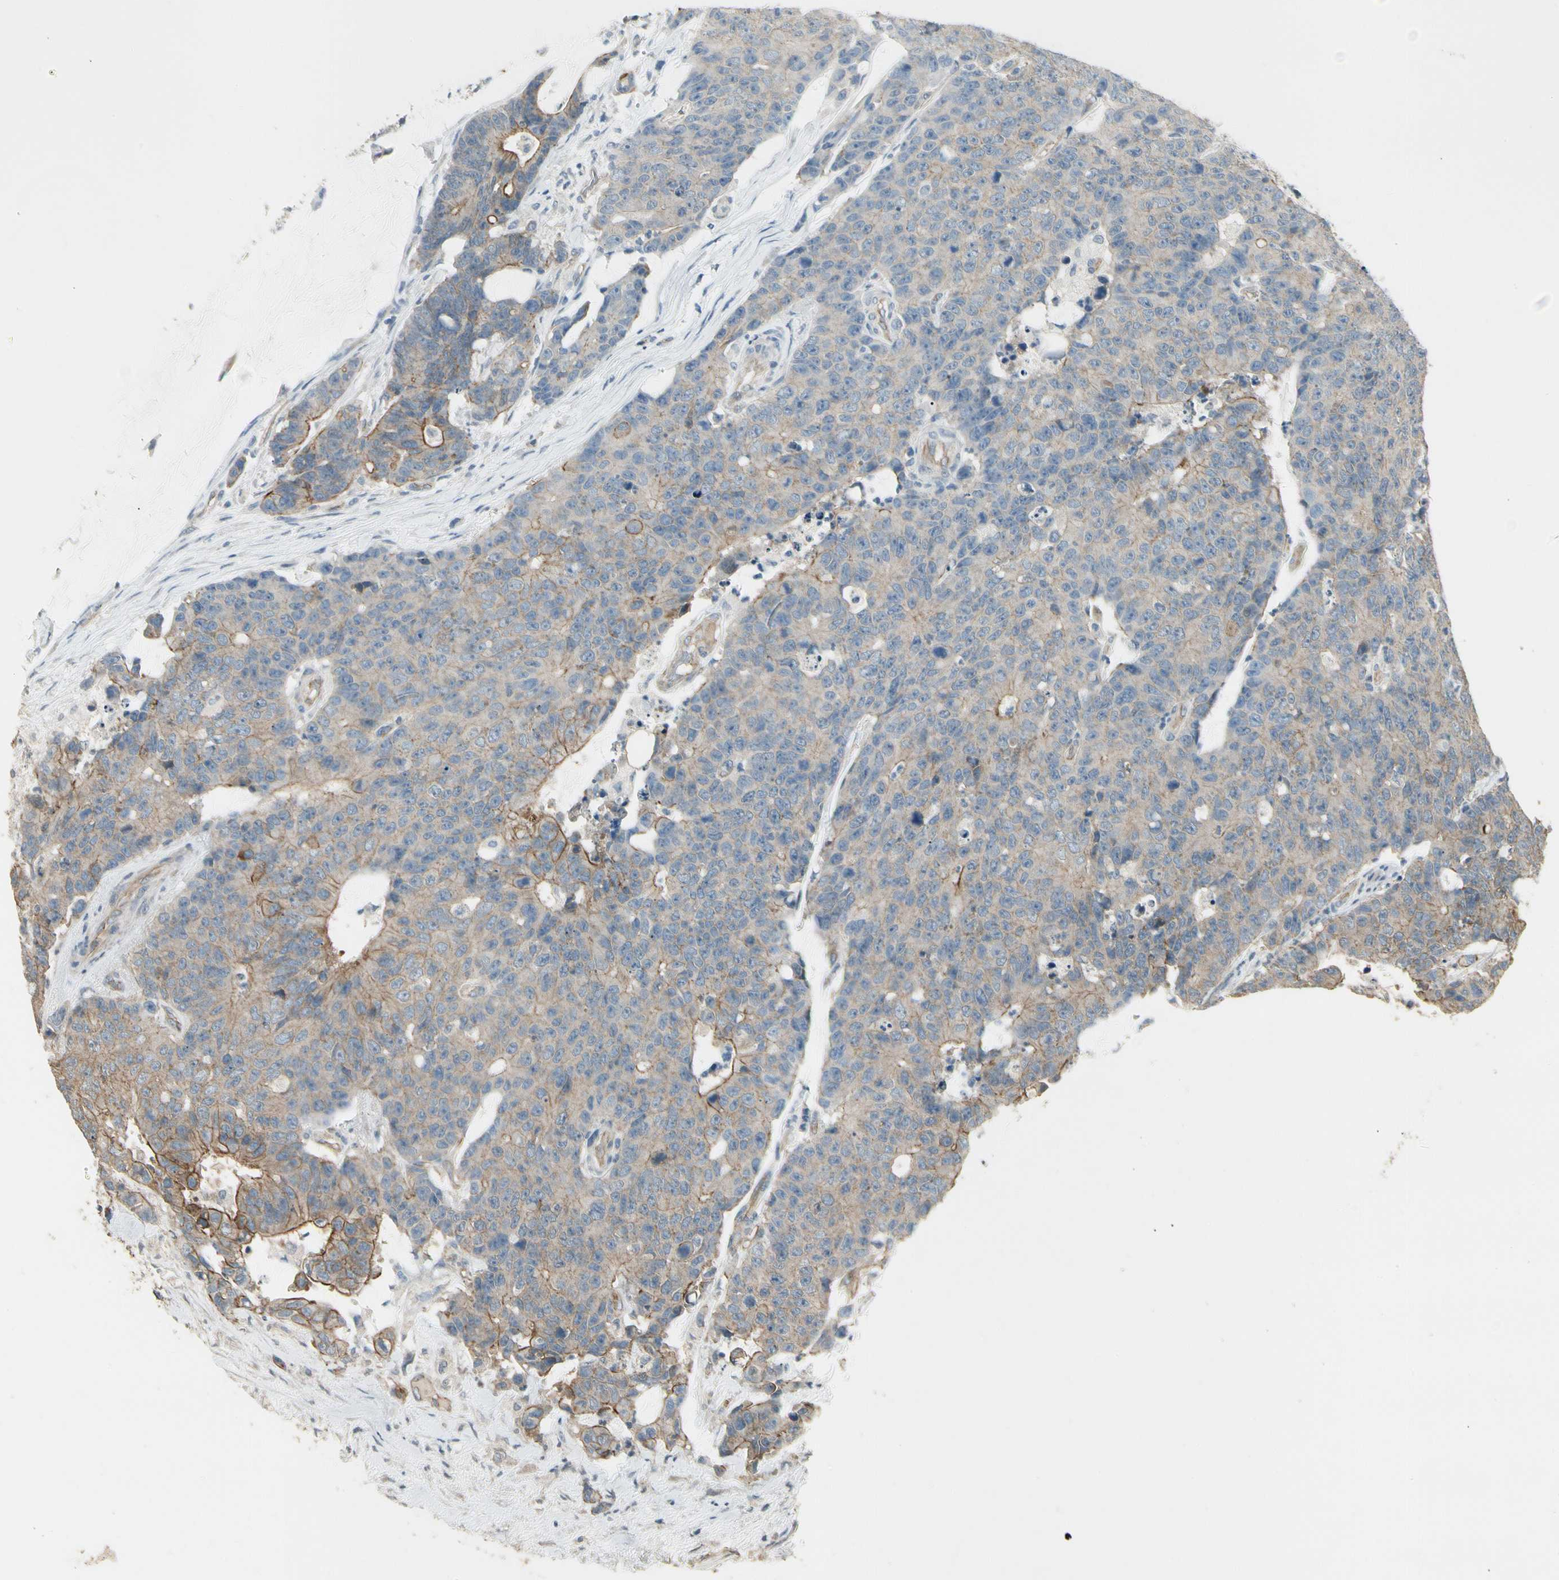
{"staining": {"intensity": "weak", "quantity": ">75%", "location": "cytoplasmic/membranous"}, "tissue": "colorectal cancer", "cell_type": "Tumor cells", "image_type": "cancer", "snomed": [{"axis": "morphology", "description": "Adenocarcinoma, NOS"}, {"axis": "topography", "description": "Colon"}], "caption": "High-power microscopy captured an IHC image of colorectal cancer (adenocarcinoma), revealing weak cytoplasmic/membranous expression in about >75% of tumor cells.", "gene": "RNF180", "patient": {"sex": "female", "age": 86}}